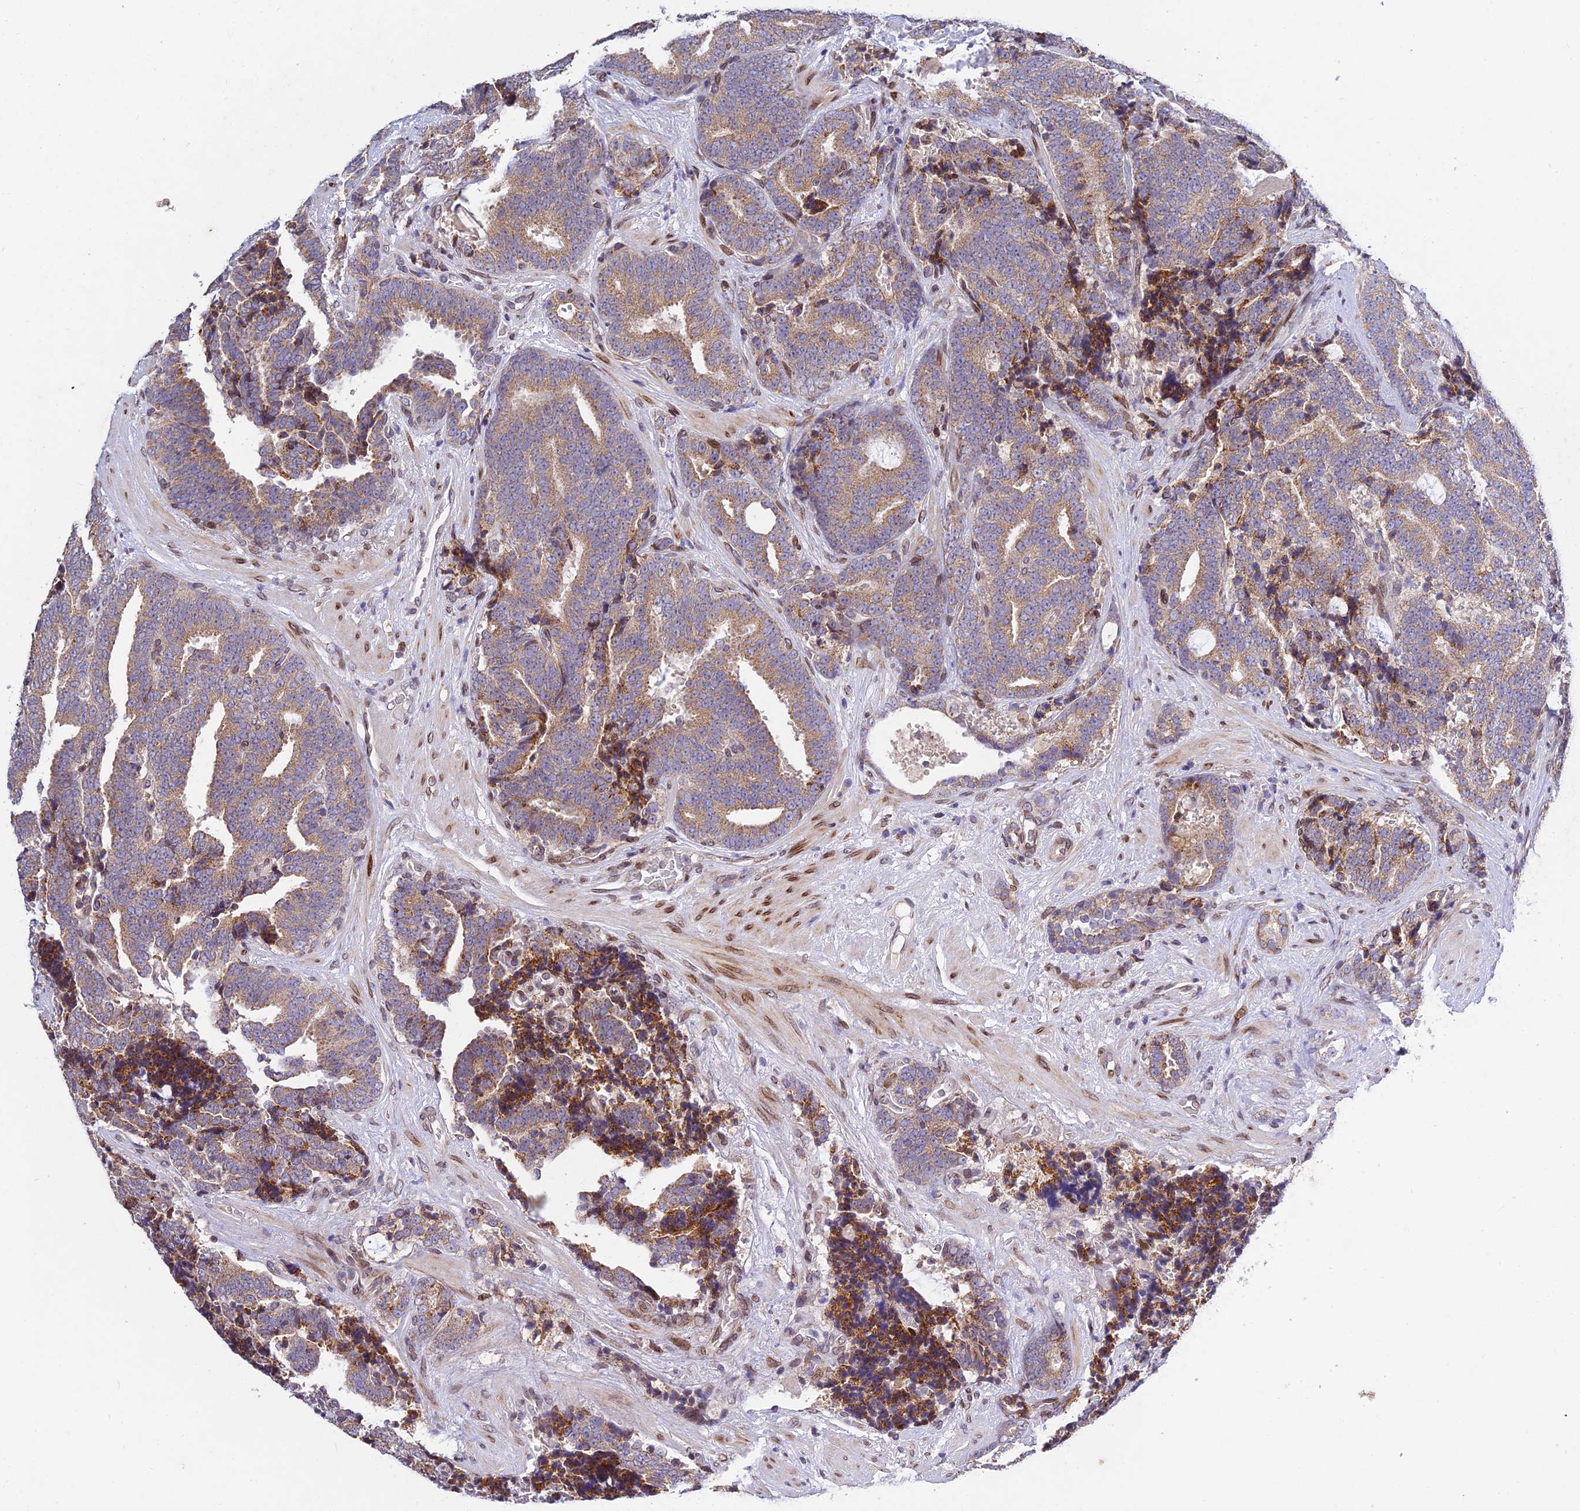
{"staining": {"intensity": "moderate", "quantity": ">75%", "location": "cytoplasmic/membranous"}, "tissue": "prostate cancer", "cell_type": "Tumor cells", "image_type": "cancer", "snomed": [{"axis": "morphology", "description": "Adenocarcinoma, High grade"}, {"axis": "topography", "description": "Prostate and seminal vesicle, NOS"}], "caption": "Protein analysis of prostate cancer (high-grade adenocarcinoma) tissue displays moderate cytoplasmic/membranous expression in about >75% of tumor cells.", "gene": "MGAT2", "patient": {"sex": "male", "age": 67}}